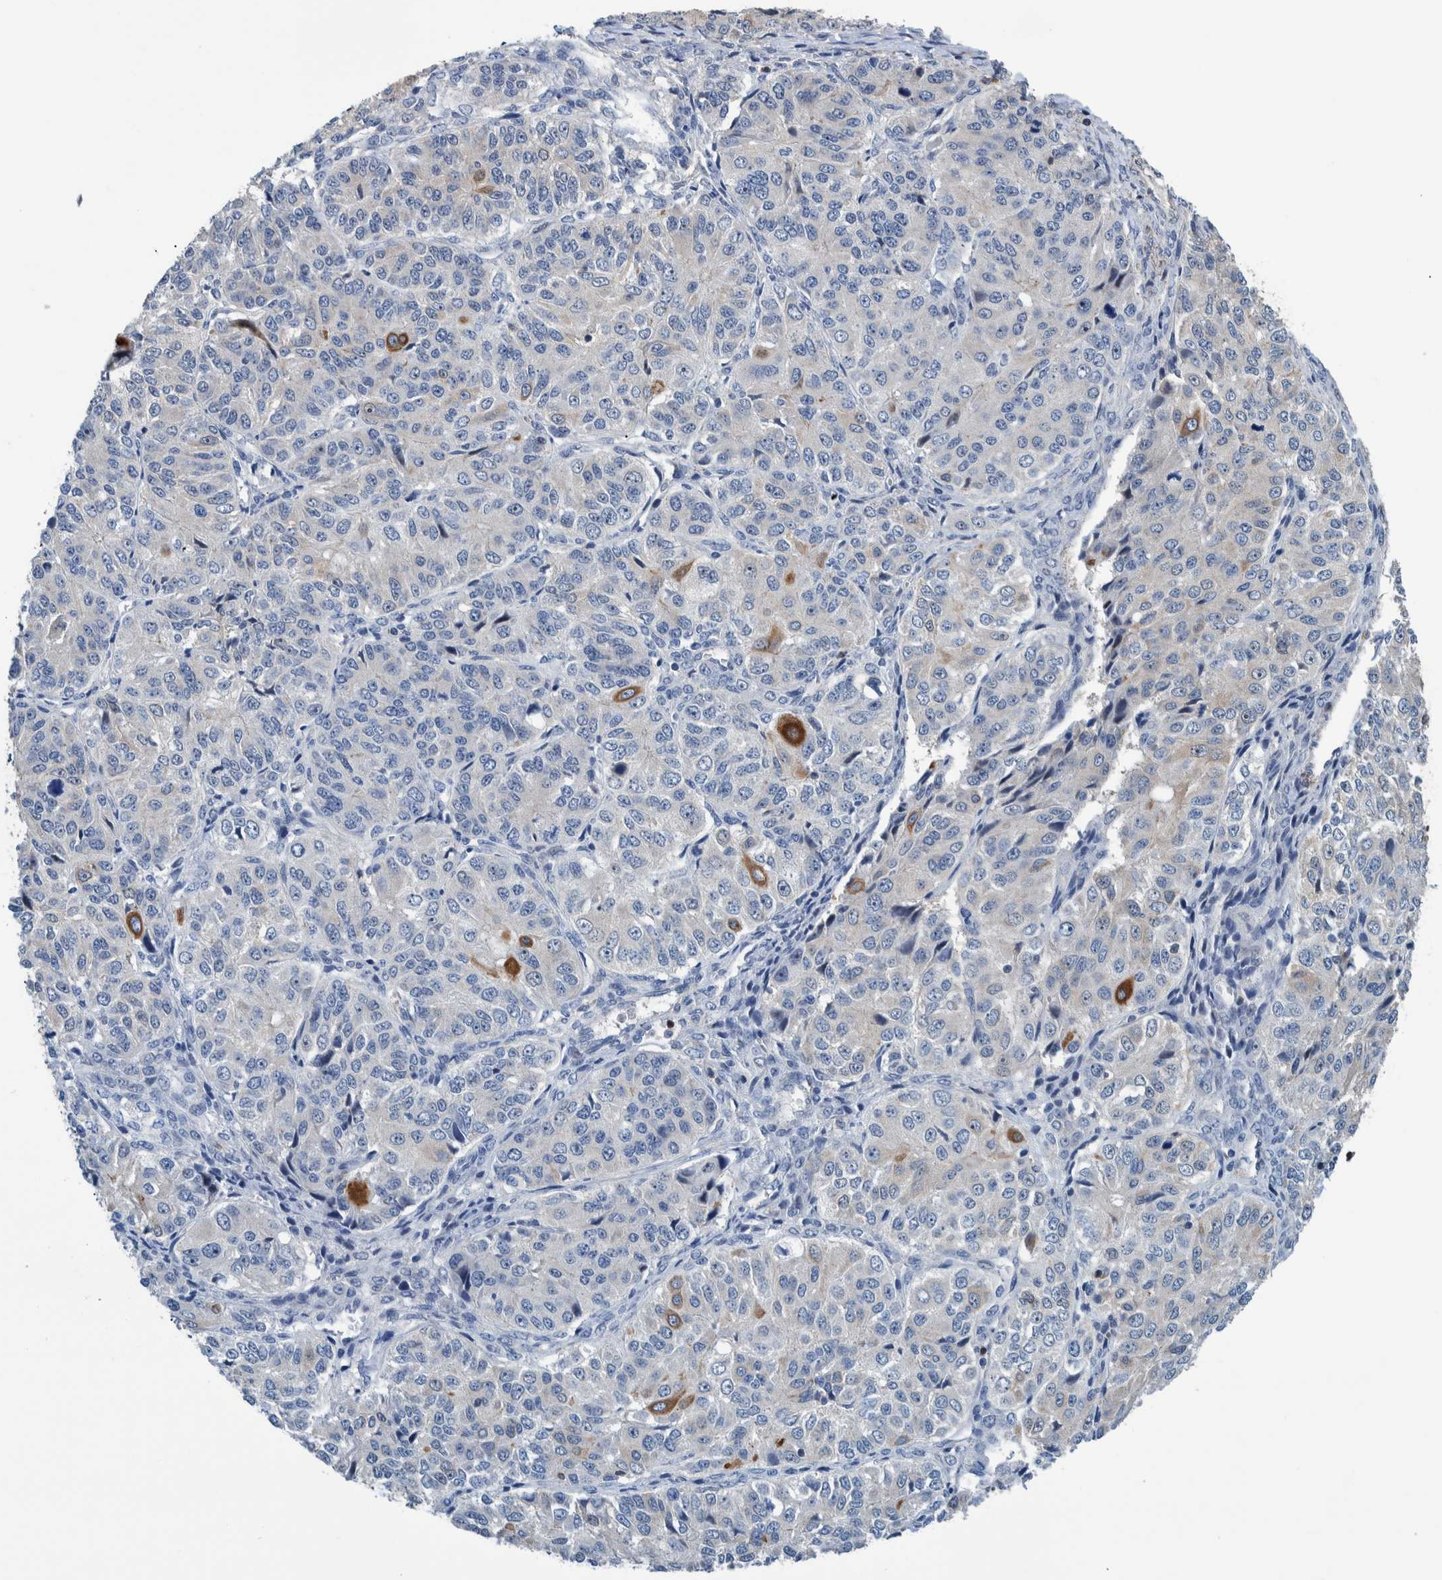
{"staining": {"intensity": "negative", "quantity": "none", "location": "none"}, "tissue": "ovarian cancer", "cell_type": "Tumor cells", "image_type": "cancer", "snomed": [{"axis": "morphology", "description": "Carcinoma, endometroid"}, {"axis": "topography", "description": "Ovary"}], "caption": "The histopathology image shows no significant positivity in tumor cells of ovarian cancer (endometroid carcinoma). Brightfield microscopy of IHC stained with DAB (brown) and hematoxylin (blue), captured at high magnification.", "gene": "MKS1", "patient": {"sex": "female", "age": 51}}